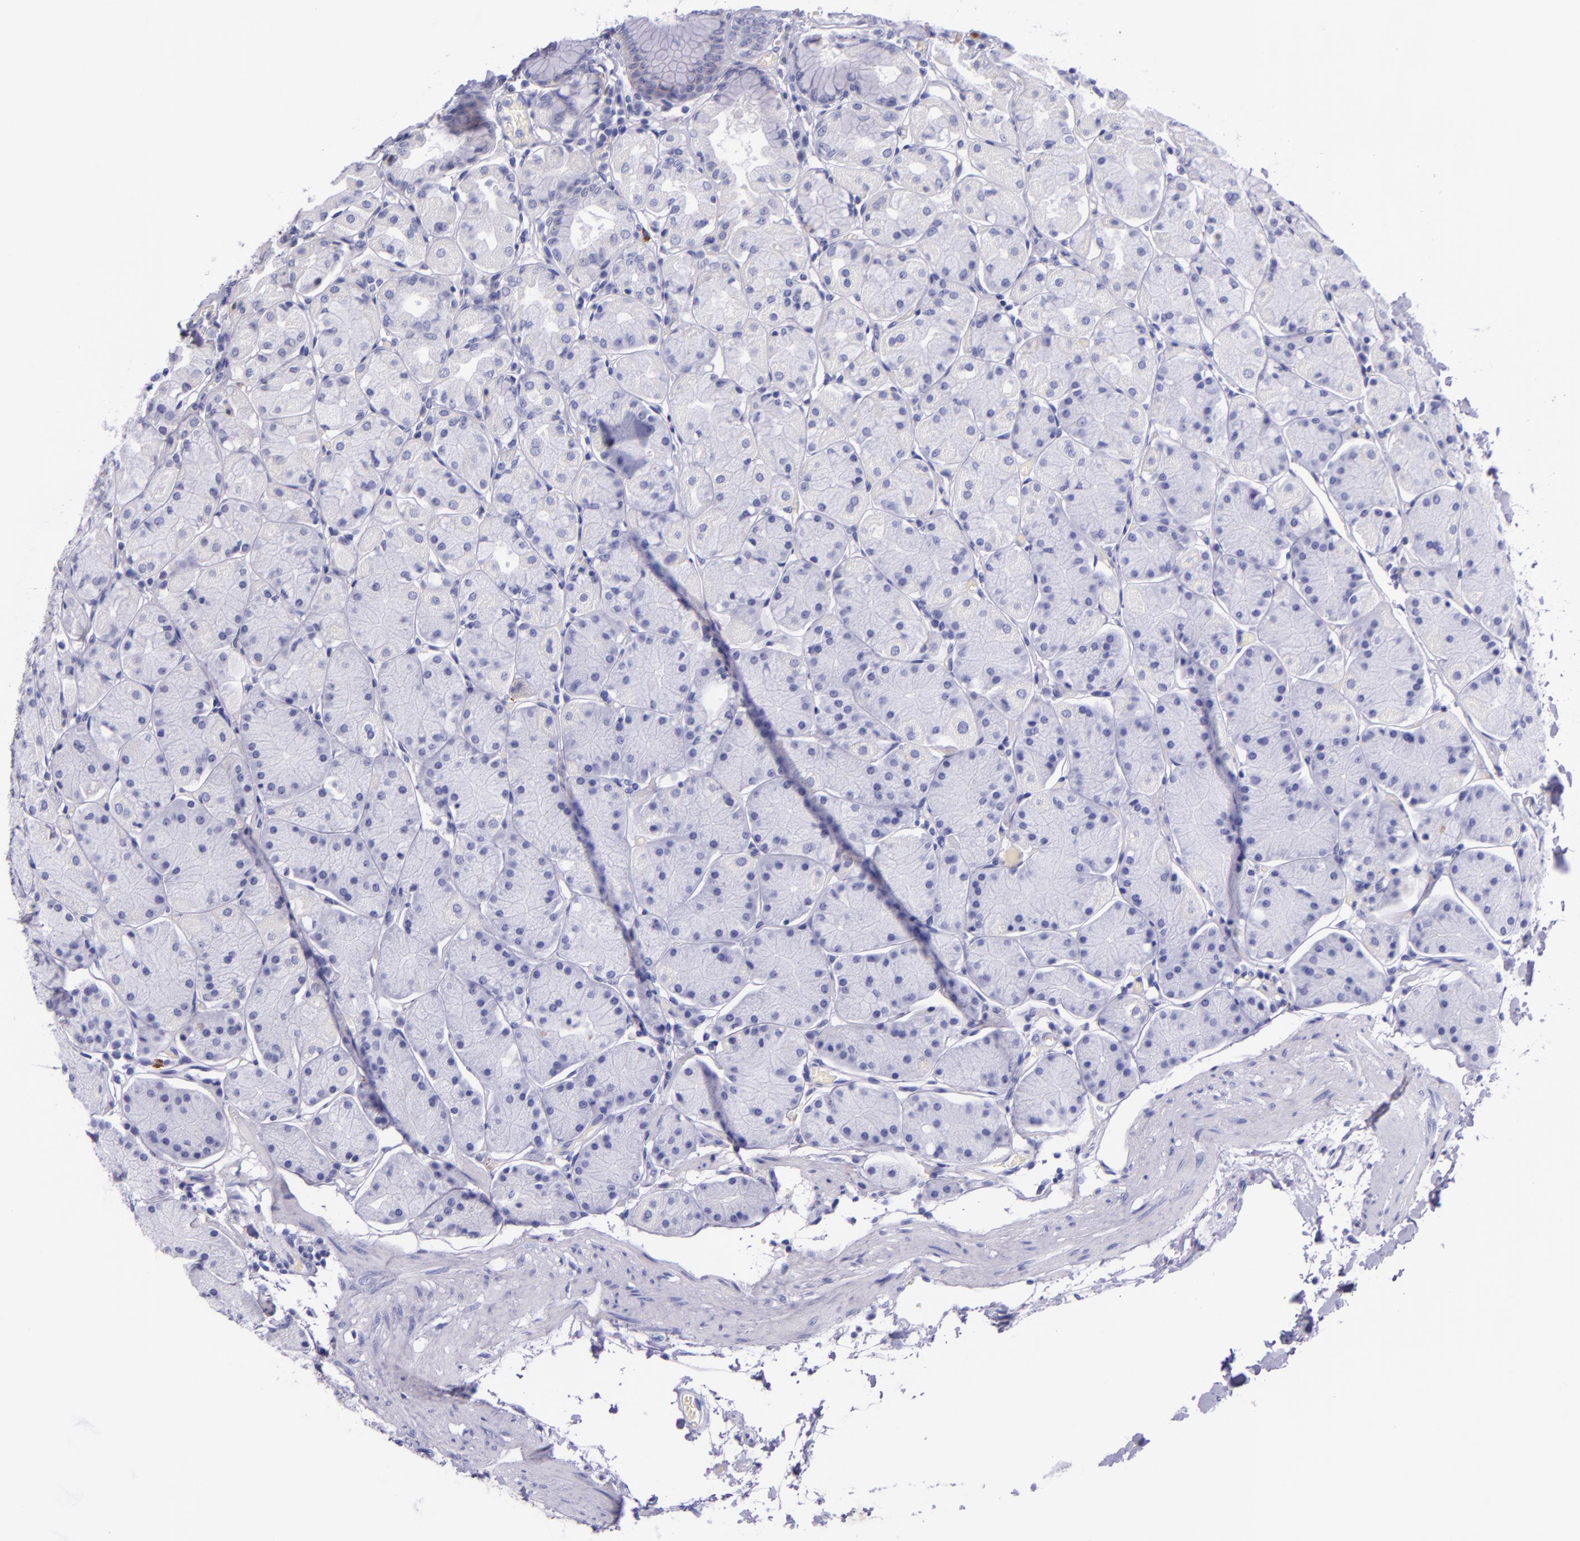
{"staining": {"intensity": "negative", "quantity": "none", "location": "none"}, "tissue": "stomach", "cell_type": "Glandular cells", "image_type": "normal", "snomed": [{"axis": "morphology", "description": "Normal tissue, NOS"}, {"axis": "topography", "description": "Stomach, upper"}, {"axis": "topography", "description": "Stomach"}], "caption": "DAB (3,3'-diaminobenzidine) immunohistochemical staining of unremarkable stomach exhibits no significant positivity in glandular cells. (DAB (3,3'-diaminobenzidine) immunohistochemistry with hematoxylin counter stain).", "gene": "KNG1", "patient": {"sex": "male", "age": 76}}